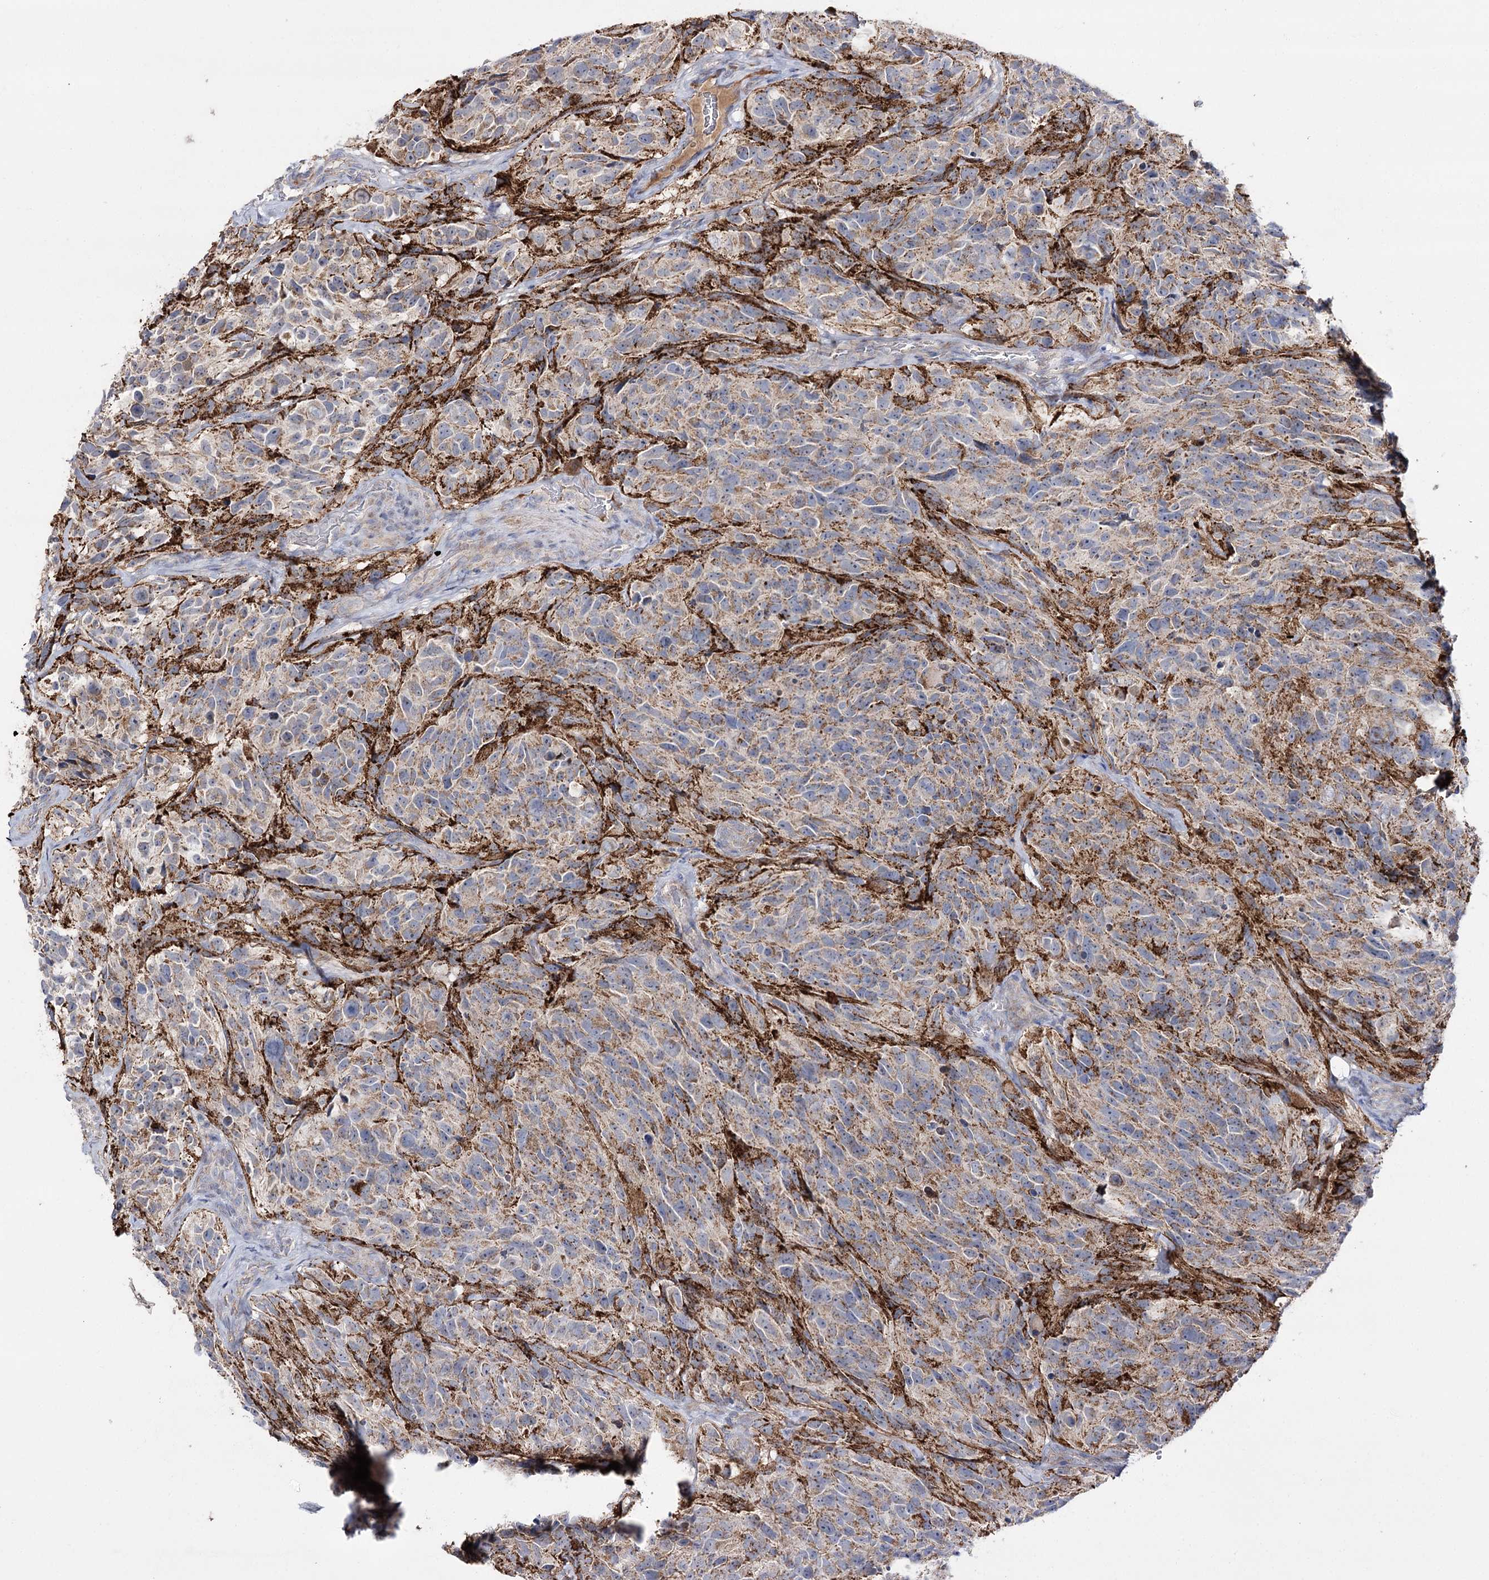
{"staining": {"intensity": "weak", "quantity": "25%-75%", "location": "cytoplasmic/membranous"}, "tissue": "glioma", "cell_type": "Tumor cells", "image_type": "cancer", "snomed": [{"axis": "morphology", "description": "Glioma, malignant, High grade"}, {"axis": "topography", "description": "Brain"}], "caption": "Brown immunohistochemical staining in malignant glioma (high-grade) displays weak cytoplasmic/membranous positivity in about 25%-75% of tumor cells.", "gene": "NADK2", "patient": {"sex": "male", "age": 69}}